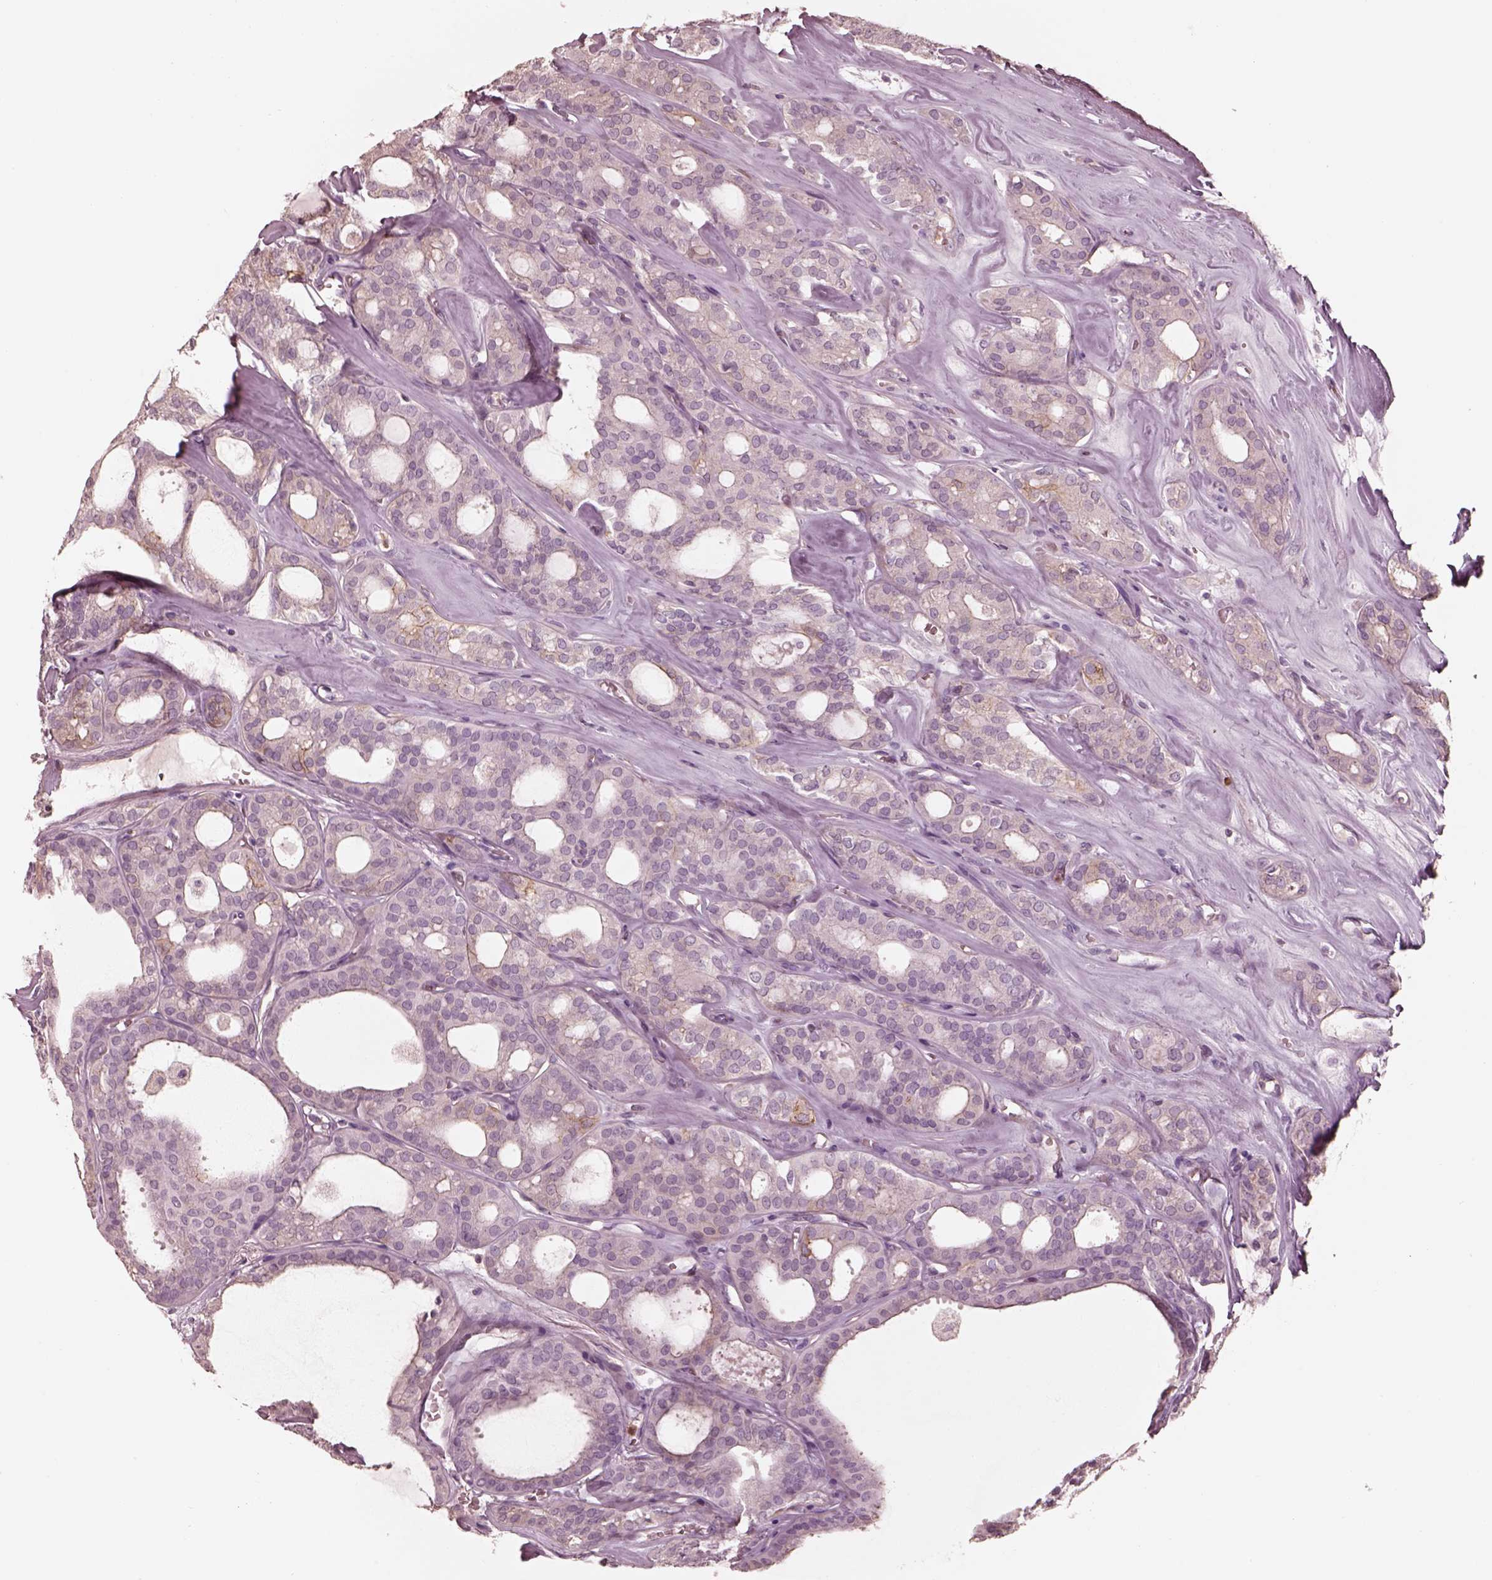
{"staining": {"intensity": "weak", "quantity": "<25%", "location": "cytoplasmic/membranous"}, "tissue": "thyroid cancer", "cell_type": "Tumor cells", "image_type": "cancer", "snomed": [{"axis": "morphology", "description": "Follicular adenoma carcinoma, NOS"}, {"axis": "topography", "description": "Thyroid gland"}], "caption": "Thyroid cancer stained for a protein using immunohistochemistry (IHC) exhibits no positivity tumor cells.", "gene": "GPRIN1", "patient": {"sex": "male", "age": 75}}